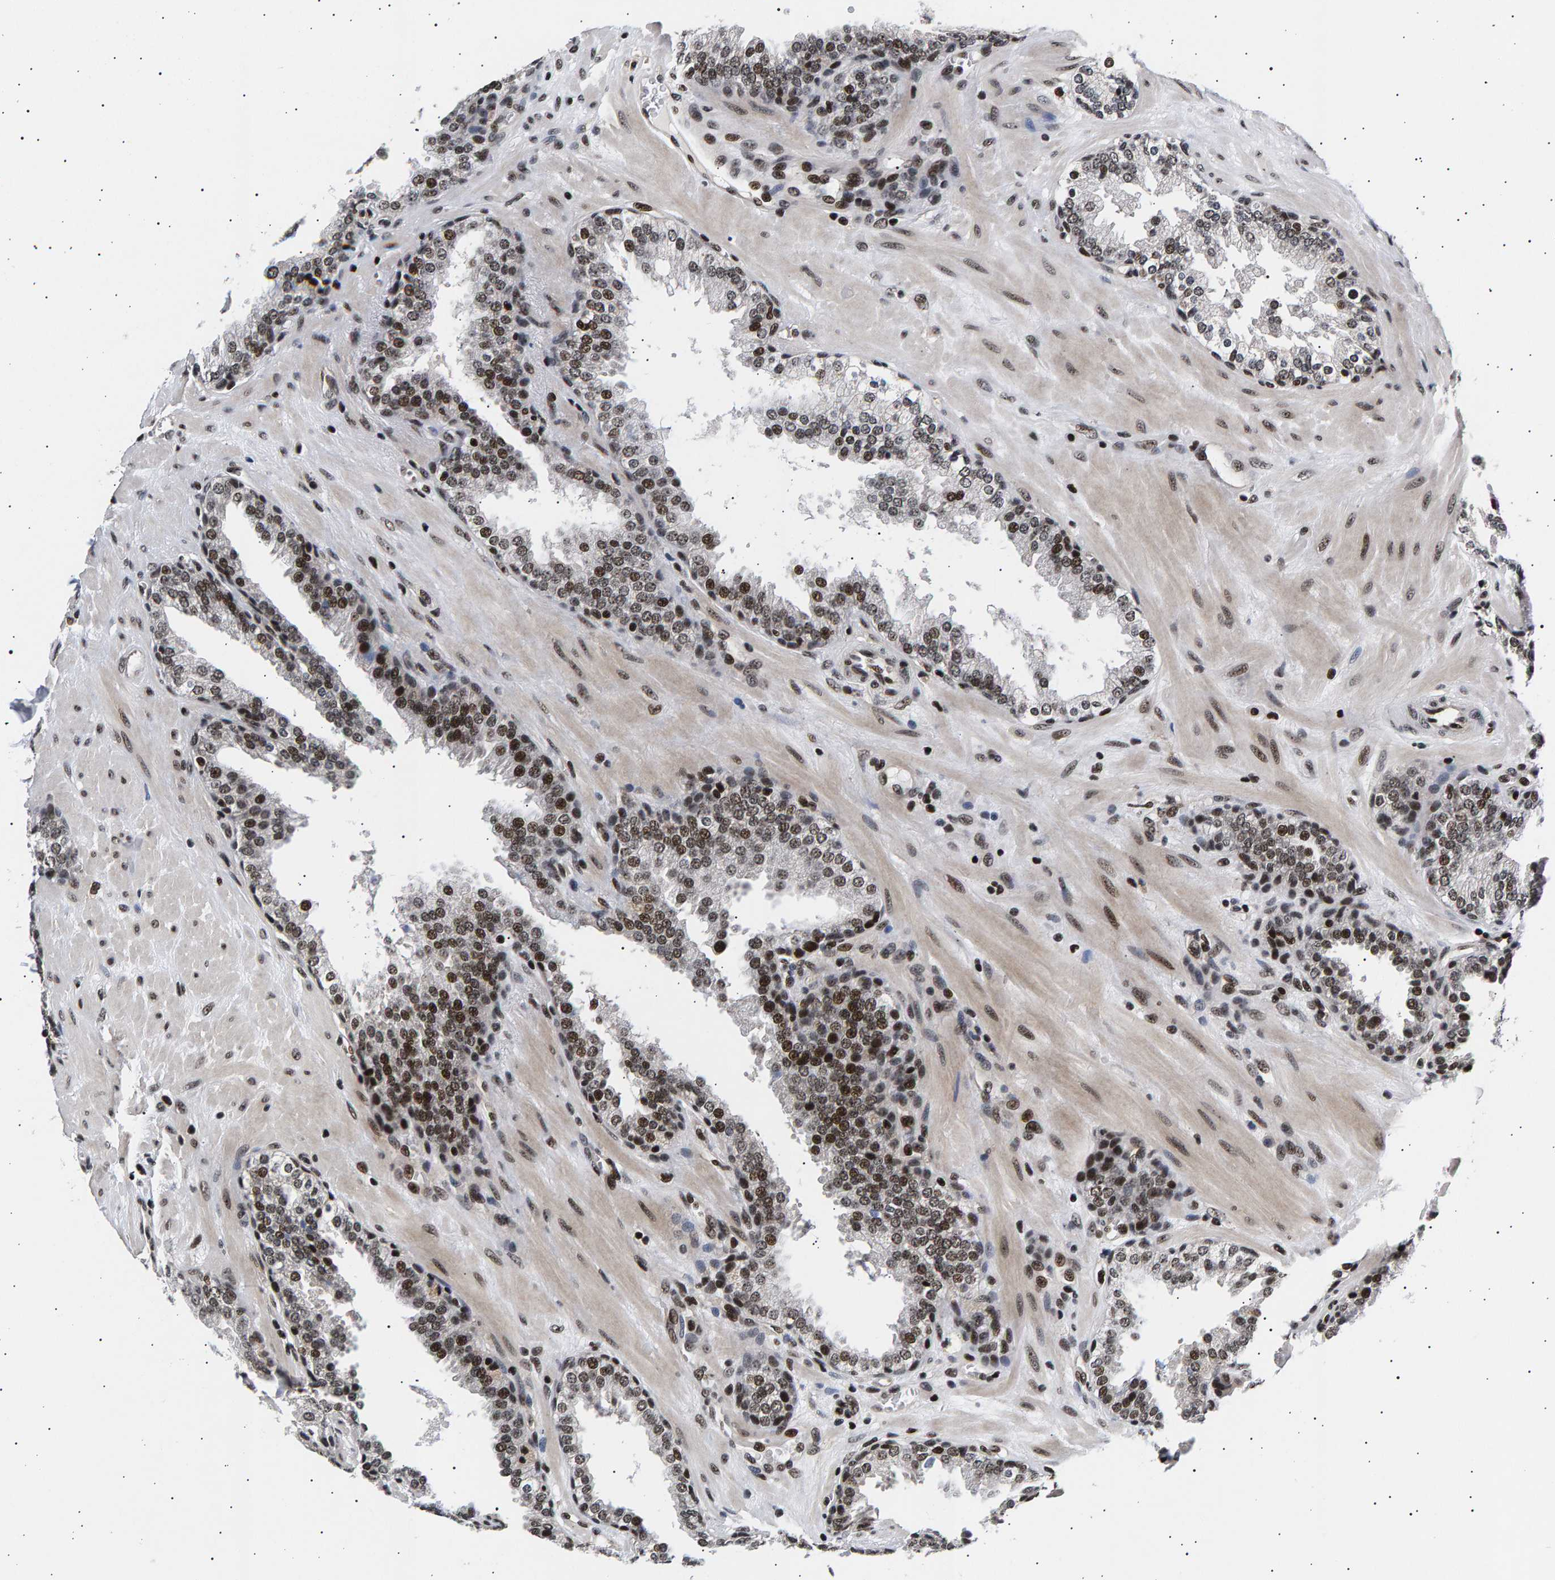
{"staining": {"intensity": "strong", "quantity": ">75%", "location": "nuclear"}, "tissue": "prostate", "cell_type": "Glandular cells", "image_type": "normal", "snomed": [{"axis": "morphology", "description": "Normal tissue, NOS"}, {"axis": "topography", "description": "Prostate"}], "caption": "IHC (DAB) staining of benign human prostate shows strong nuclear protein expression in about >75% of glandular cells.", "gene": "ANKRD40", "patient": {"sex": "male", "age": 51}}